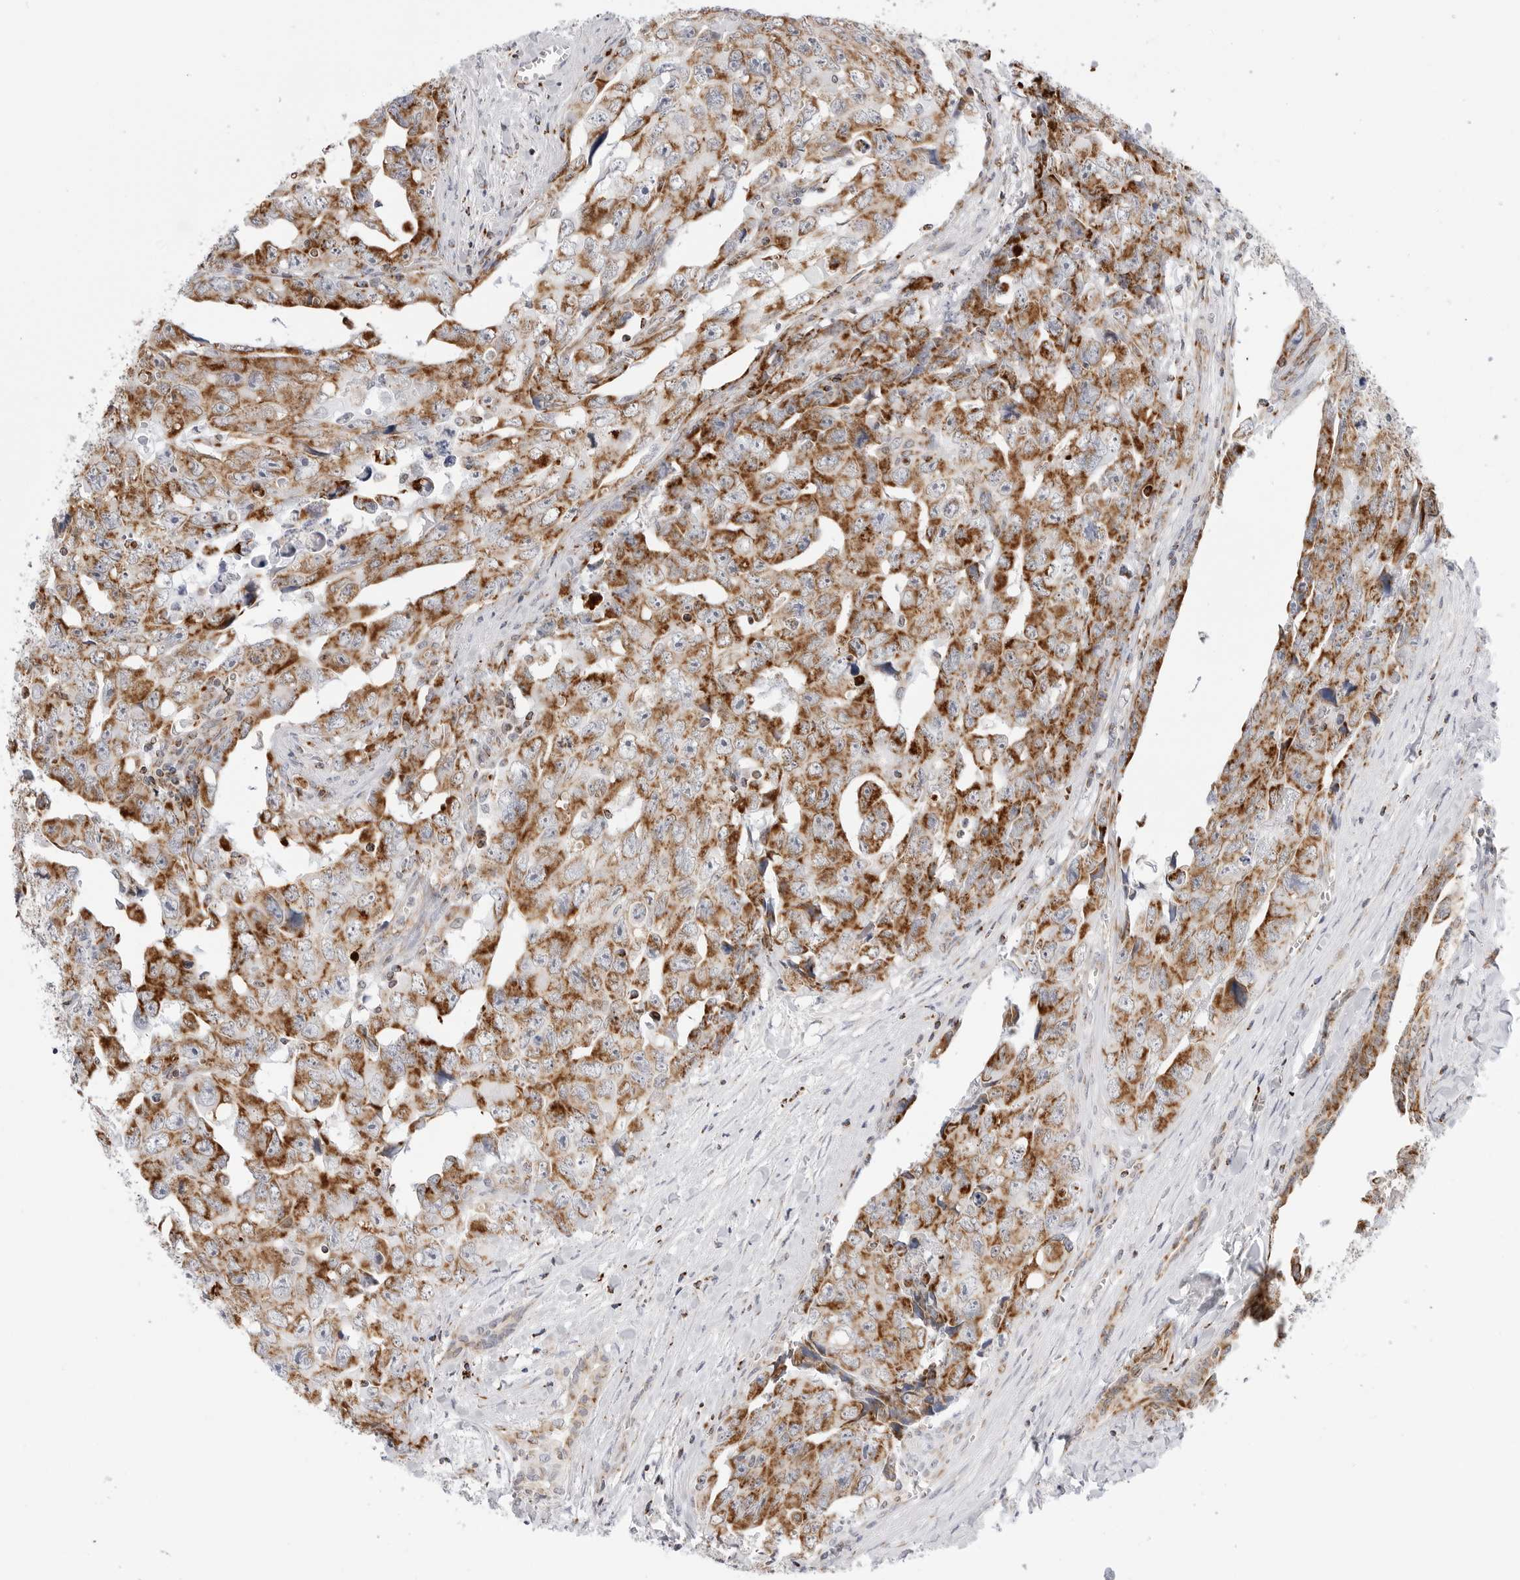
{"staining": {"intensity": "moderate", "quantity": ">75%", "location": "cytoplasmic/membranous"}, "tissue": "testis cancer", "cell_type": "Tumor cells", "image_type": "cancer", "snomed": [{"axis": "morphology", "description": "Carcinoma, Embryonal, NOS"}, {"axis": "topography", "description": "Testis"}], "caption": "Human embryonal carcinoma (testis) stained with a brown dye demonstrates moderate cytoplasmic/membranous positive staining in about >75% of tumor cells.", "gene": "ATP5IF1", "patient": {"sex": "male", "age": 28}}